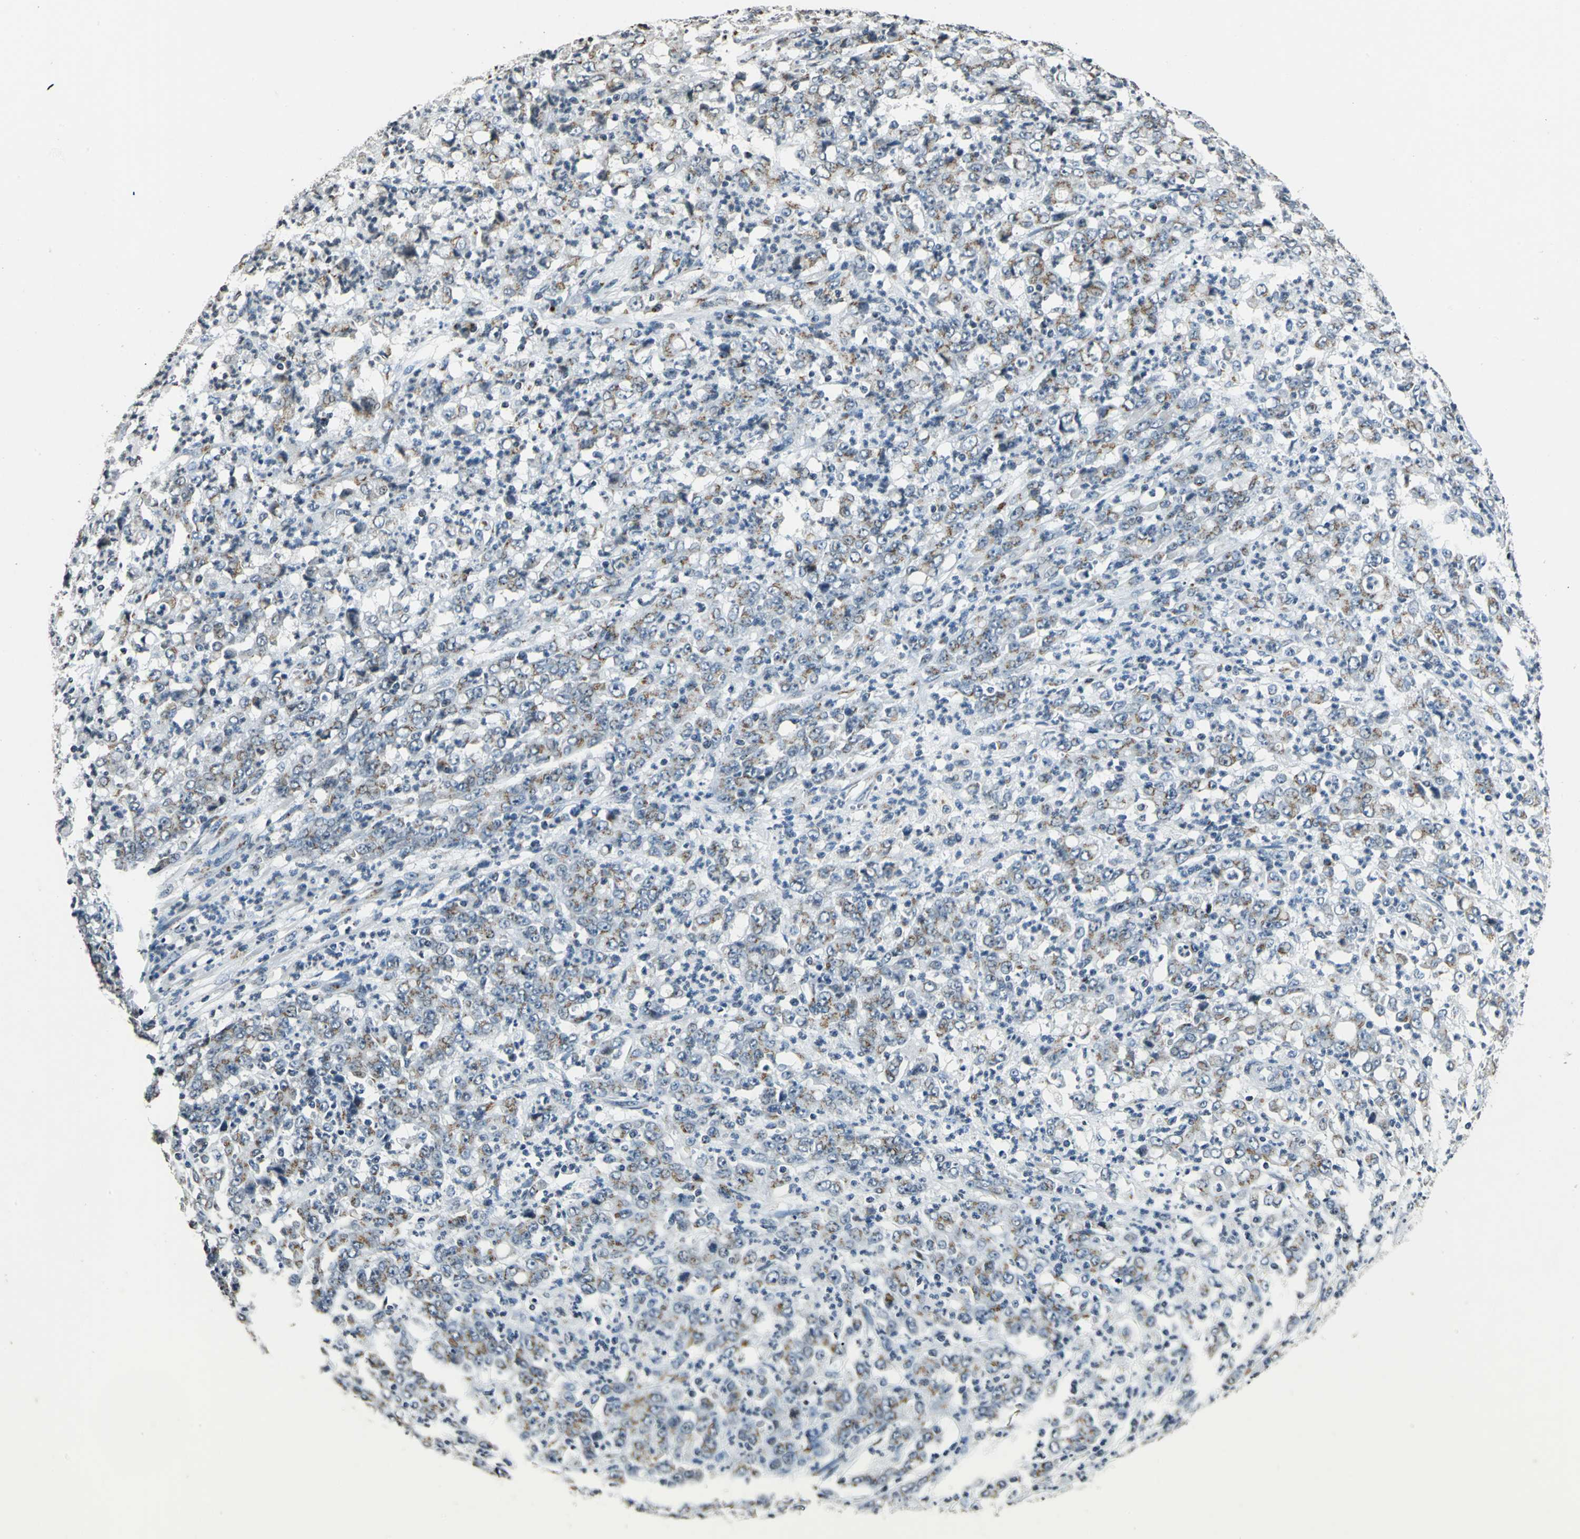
{"staining": {"intensity": "weak", "quantity": "25%-75%", "location": "cytoplasmic/membranous"}, "tissue": "stomach cancer", "cell_type": "Tumor cells", "image_type": "cancer", "snomed": [{"axis": "morphology", "description": "Adenocarcinoma, NOS"}, {"axis": "topography", "description": "Stomach, lower"}], "caption": "Stomach cancer (adenocarcinoma) tissue demonstrates weak cytoplasmic/membranous staining in about 25%-75% of tumor cells The protein is shown in brown color, while the nuclei are stained blue.", "gene": "TMEM115", "patient": {"sex": "female", "age": 71}}